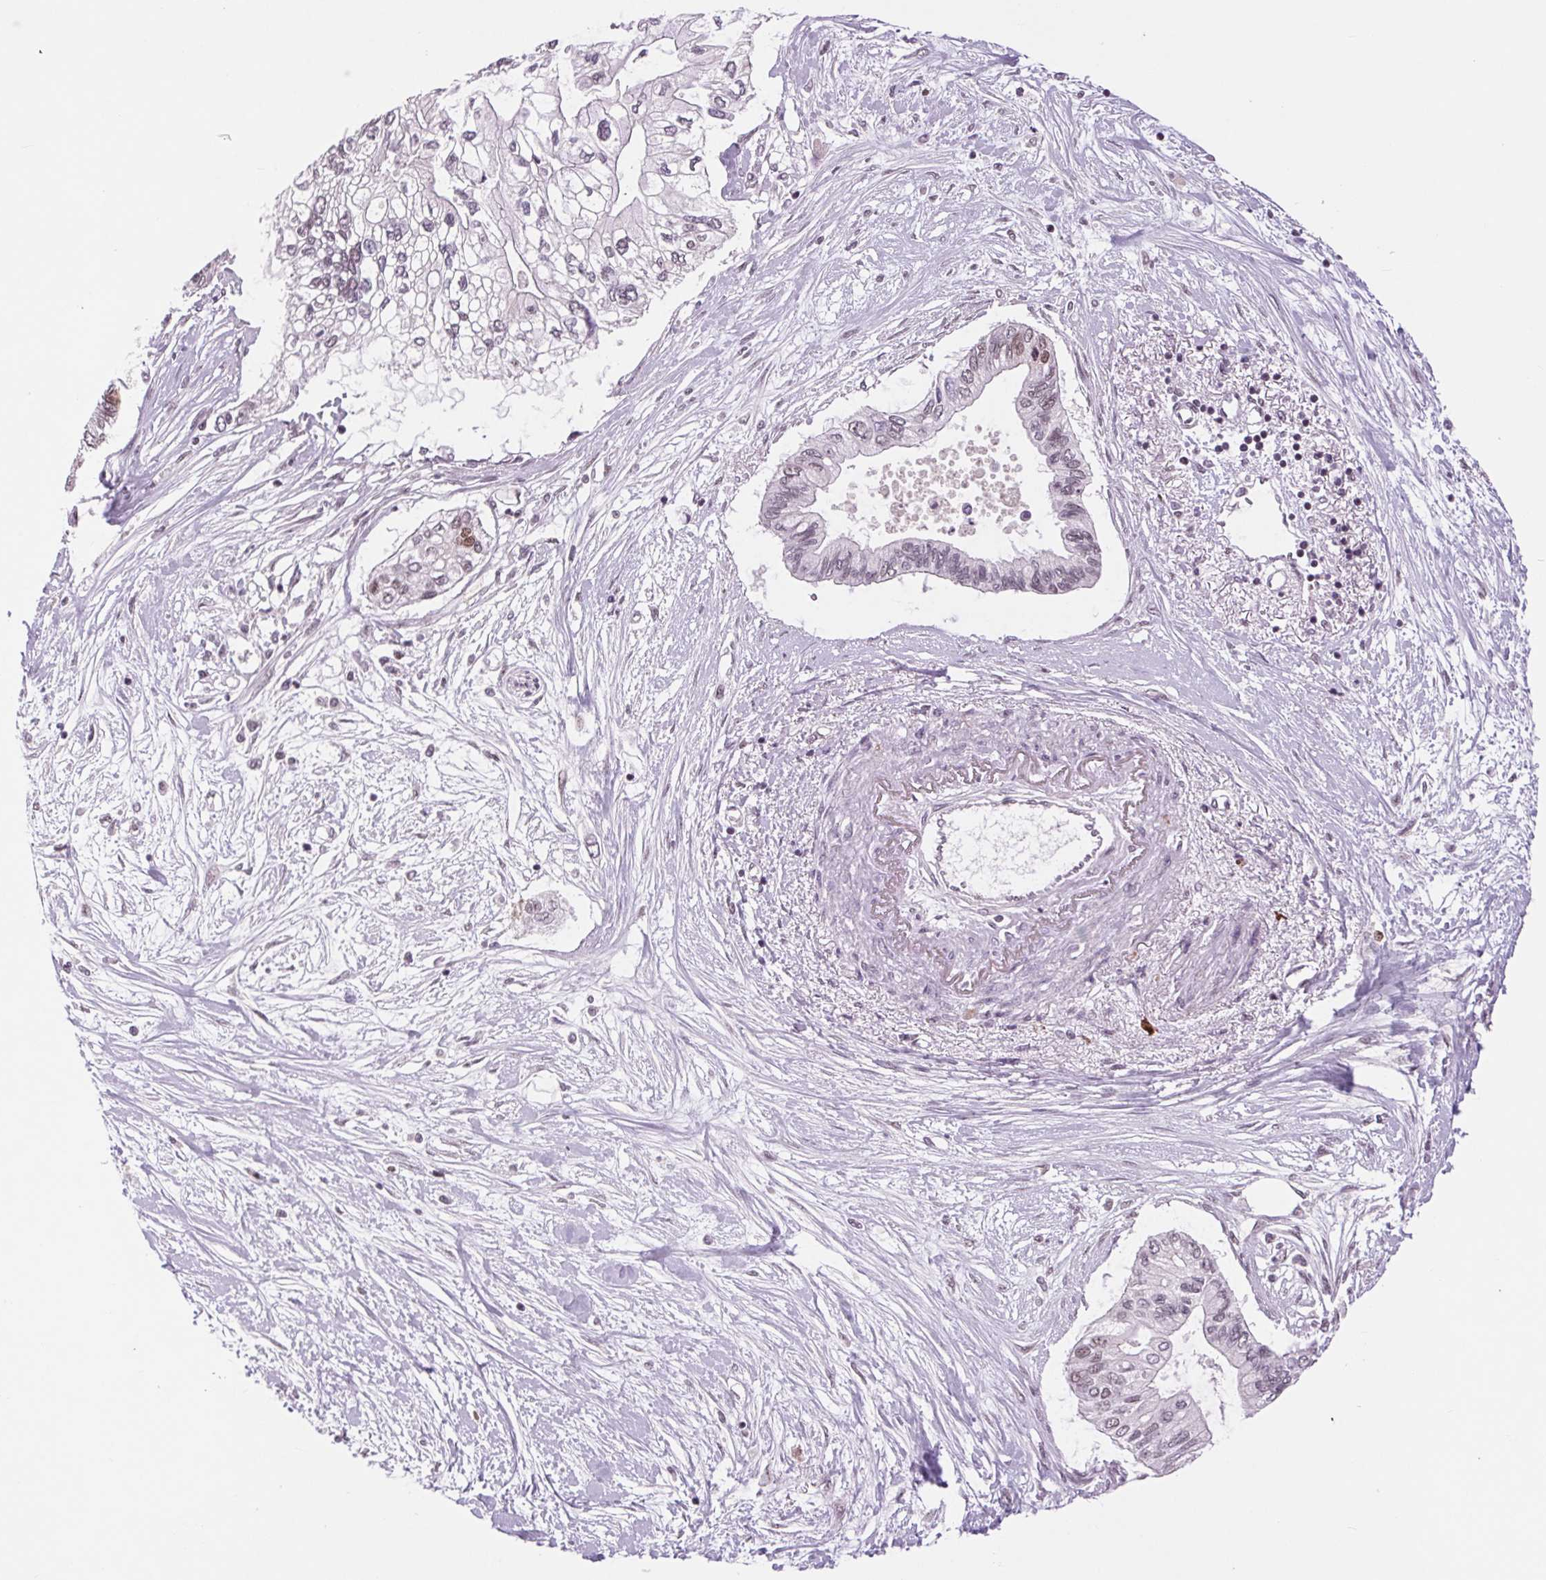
{"staining": {"intensity": "negative", "quantity": "none", "location": "none"}, "tissue": "pancreatic cancer", "cell_type": "Tumor cells", "image_type": "cancer", "snomed": [{"axis": "morphology", "description": "Adenocarcinoma, NOS"}, {"axis": "topography", "description": "Pancreas"}], "caption": "Tumor cells show no significant staining in adenocarcinoma (pancreatic).", "gene": "CD2BP2", "patient": {"sex": "female", "age": 77}}